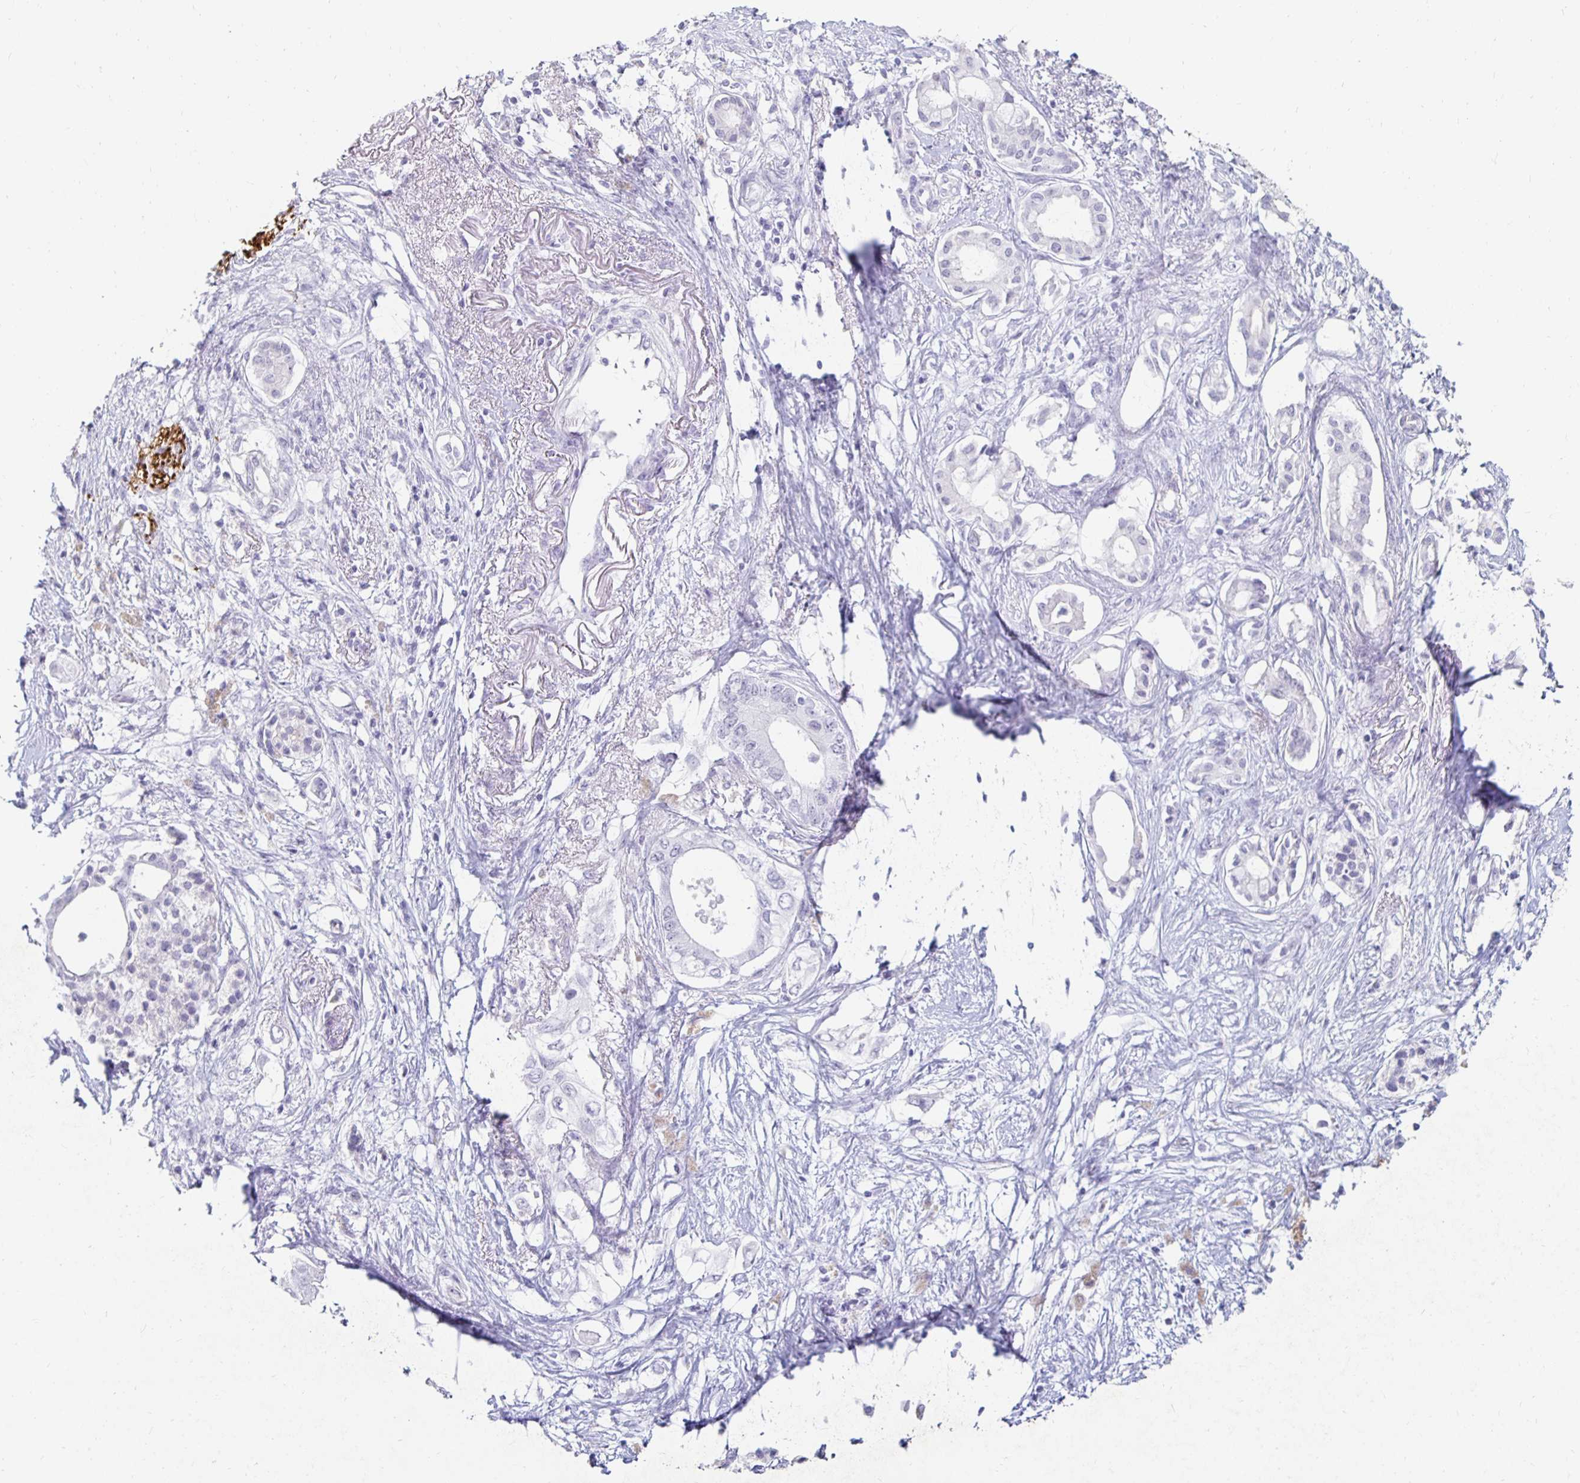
{"staining": {"intensity": "negative", "quantity": "none", "location": "none"}, "tissue": "pancreatic cancer", "cell_type": "Tumor cells", "image_type": "cancer", "snomed": [{"axis": "morphology", "description": "Adenocarcinoma, NOS"}, {"axis": "topography", "description": "Pancreas"}], "caption": "Tumor cells are negative for protein expression in human adenocarcinoma (pancreatic).", "gene": "KCNQ2", "patient": {"sex": "female", "age": 63}}